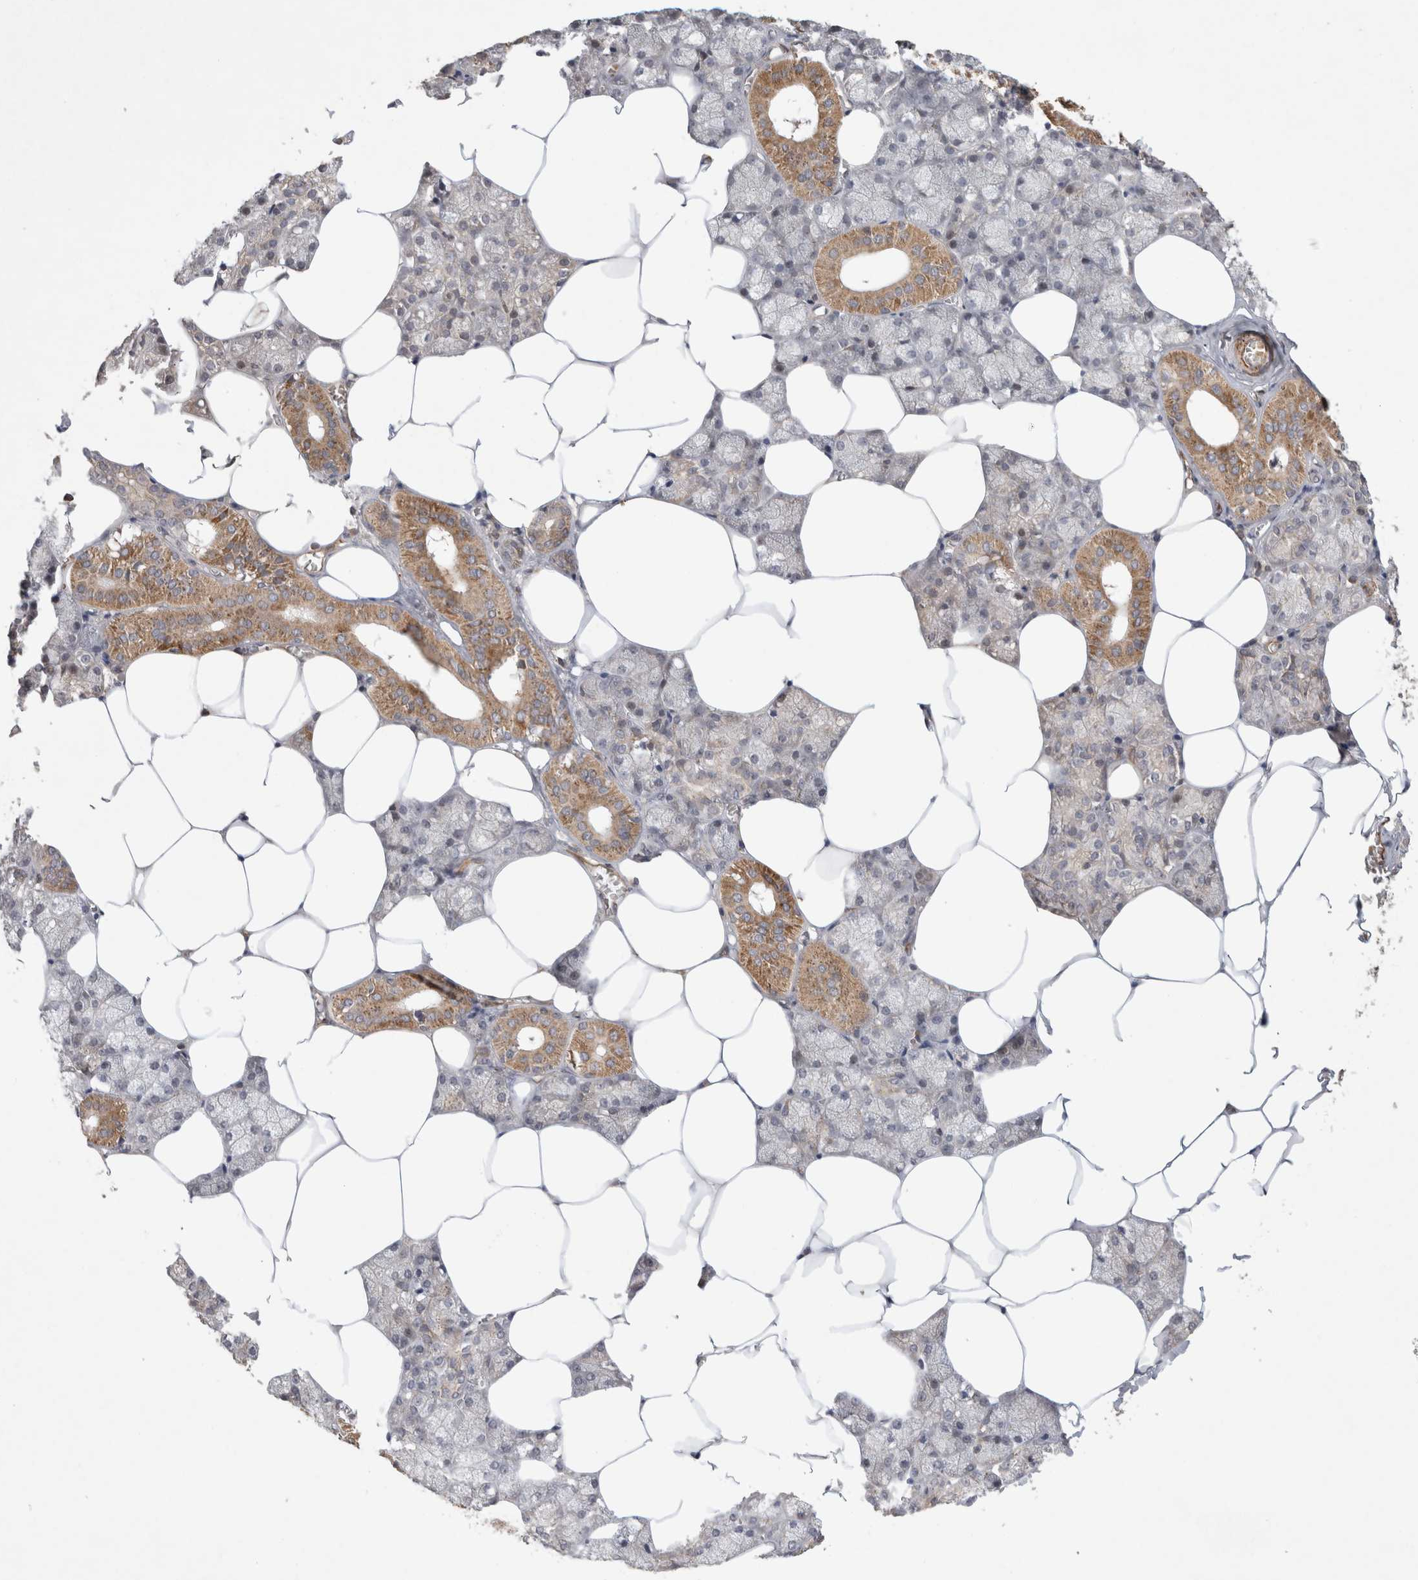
{"staining": {"intensity": "strong", "quantity": "<25%", "location": "cytoplasmic/membranous"}, "tissue": "salivary gland", "cell_type": "Glandular cells", "image_type": "normal", "snomed": [{"axis": "morphology", "description": "Normal tissue, NOS"}, {"axis": "topography", "description": "Salivary gland"}], "caption": "Glandular cells exhibit medium levels of strong cytoplasmic/membranous positivity in approximately <25% of cells in benign human salivary gland.", "gene": "NMU", "patient": {"sex": "male", "age": 62}}